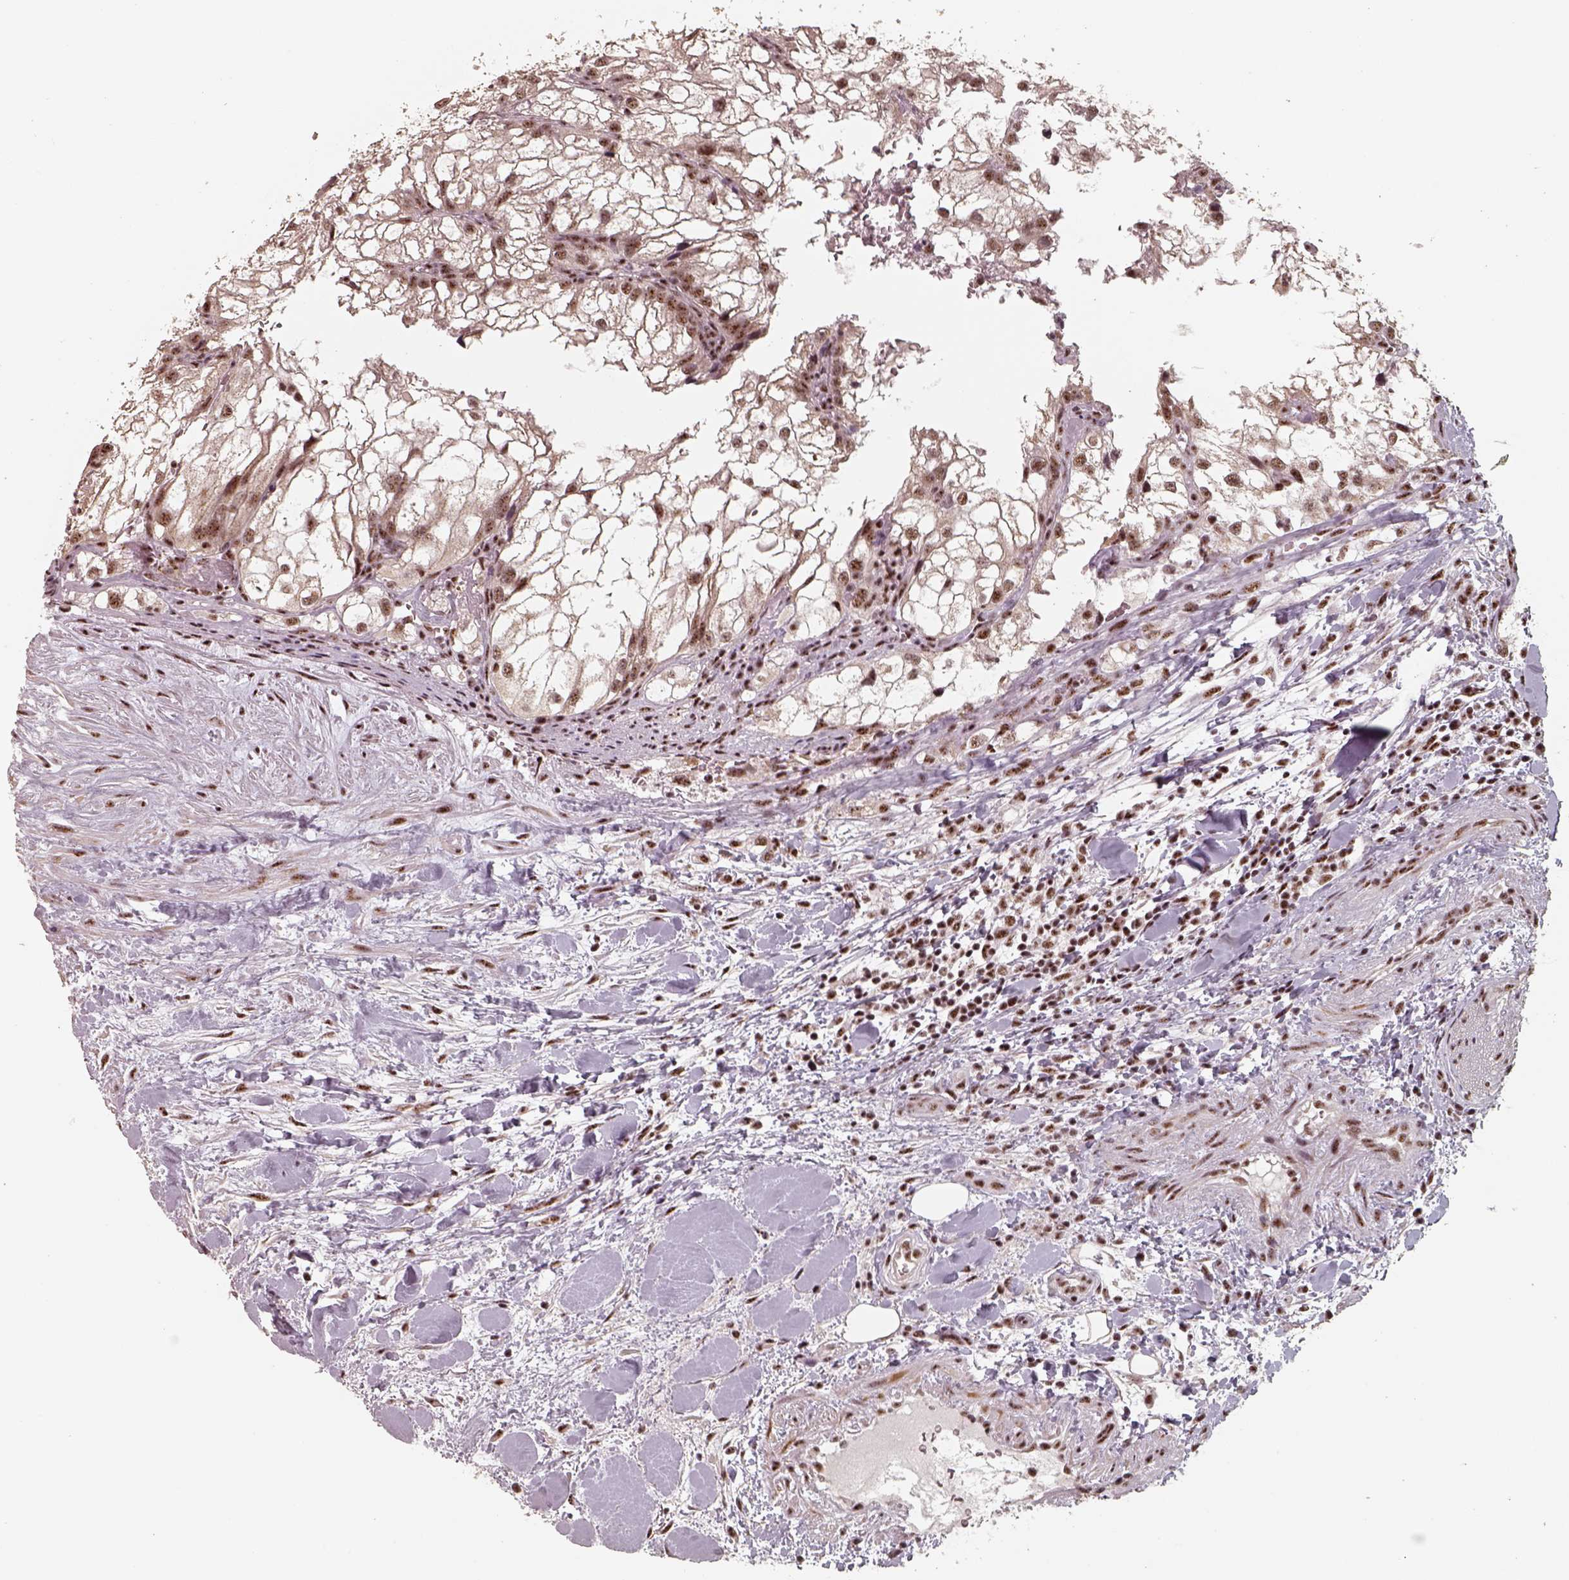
{"staining": {"intensity": "moderate", "quantity": ">75%", "location": "nuclear"}, "tissue": "renal cancer", "cell_type": "Tumor cells", "image_type": "cancer", "snomed": [{"axis": "morphology", "description": "Adenocarcinoma, NOS"}, {"axis": "topography", "description": "Kidney"}], "caption": "IHC staining of renal adenocarcinoma, which reveals medium levels of moderate nuclear expression in approximately >75% of tumor cells indicating moderate nuclear protein positivity. The staining was performed using DAB (brown) for protein detection and nuclei were counterstained in hematoxylin (blue).", "gene": "ATXN7L3", "patient": {"sex": "male", "age": 59}}